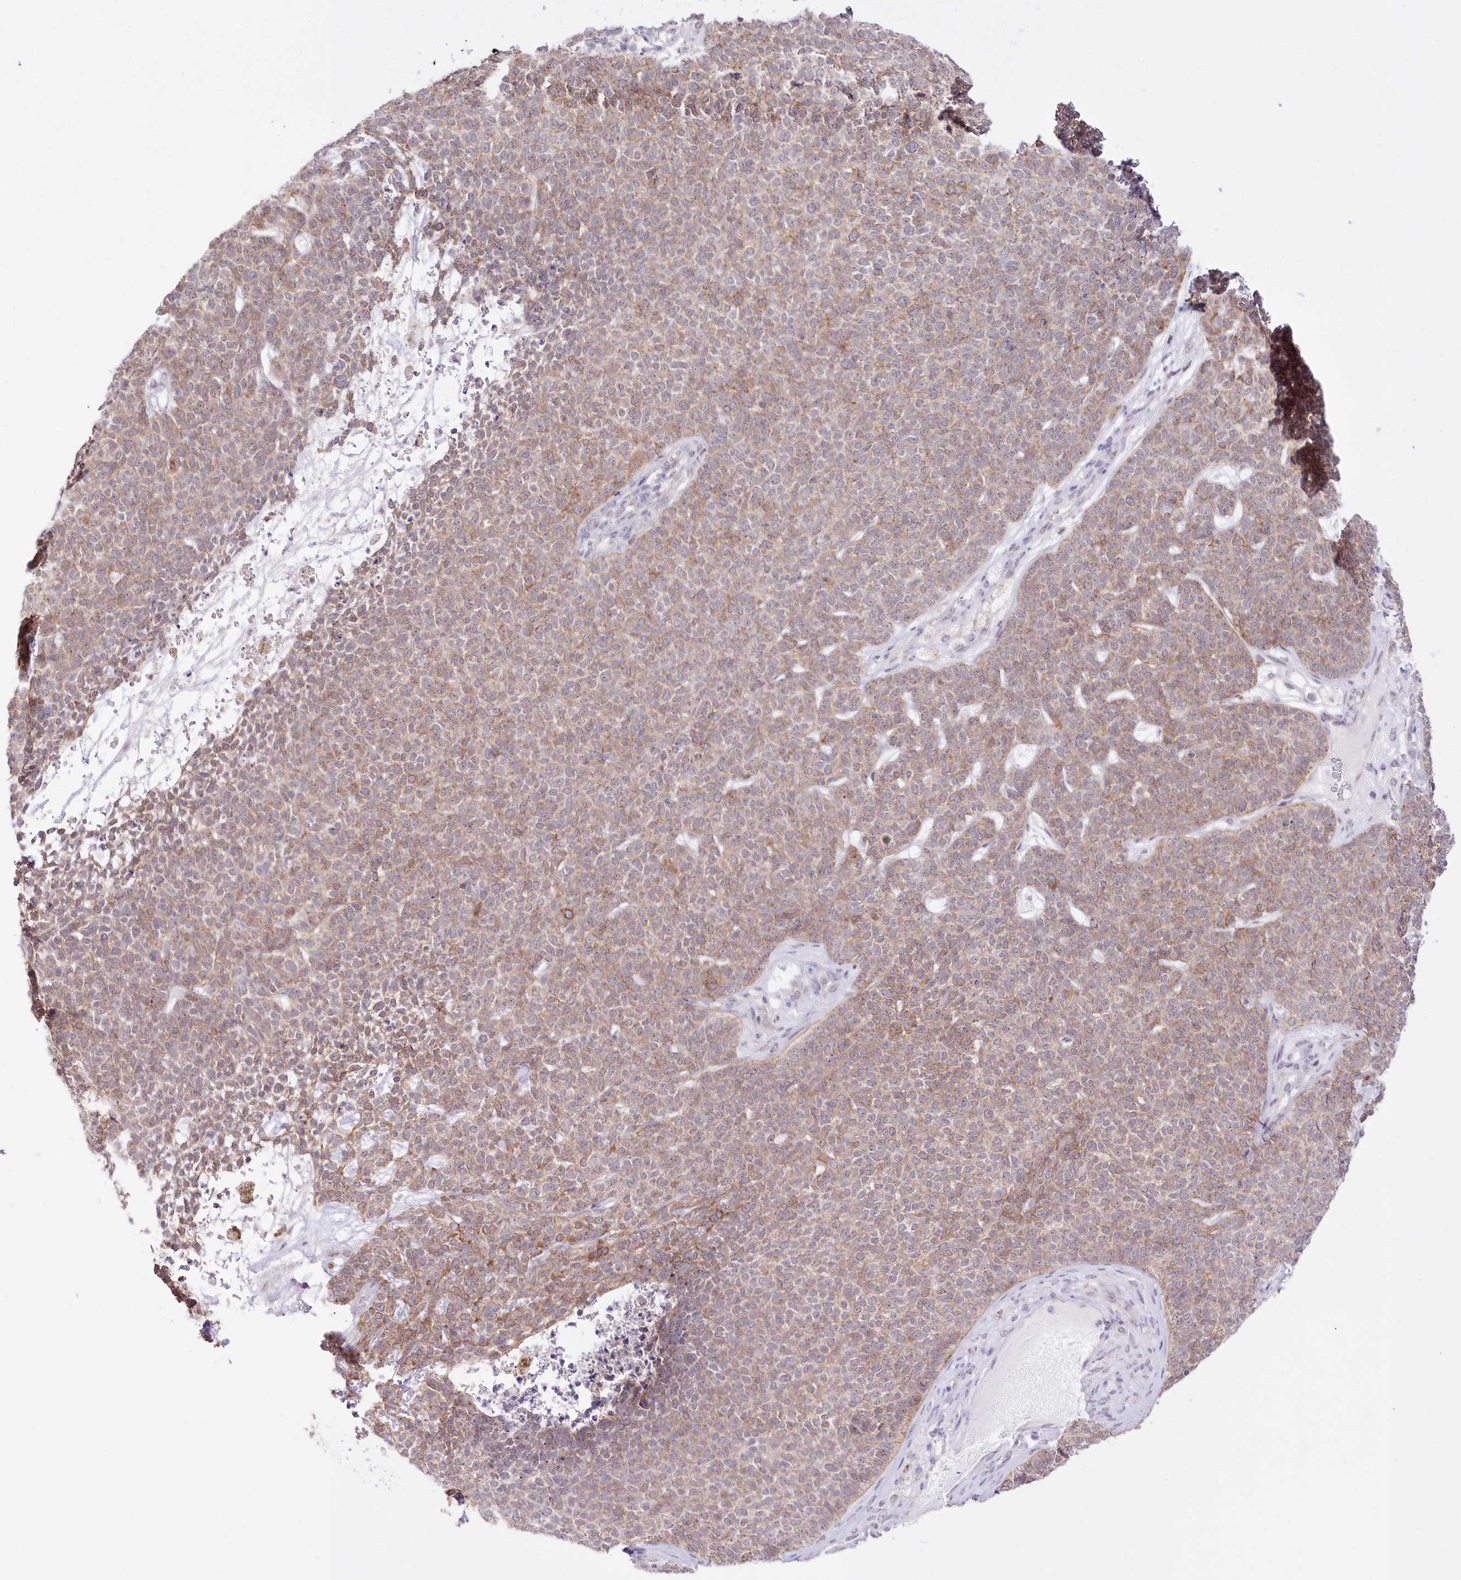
{"staining": {"intensity": "moderate", "quantity": ">75%", "location": "cytoplasmic/membranous"}, "tissue": "skin cancer", "cell_type": "Tumor cells", "image_type": "cancer", "snomed": [{"axis": "morphology", "description": "Basal cell carcinoma"}, {"axis": "topography", "description": "Skin"}], "caption": "Skin cancer (basal cell carcinoma) was stained to show a protein in brown. There is medium levels of moderate cytoplasmic/membranous staining in about >75% of tumor cells.", "gene": "SLC39A10", "patient": {"sex": "female", "age": 84}}